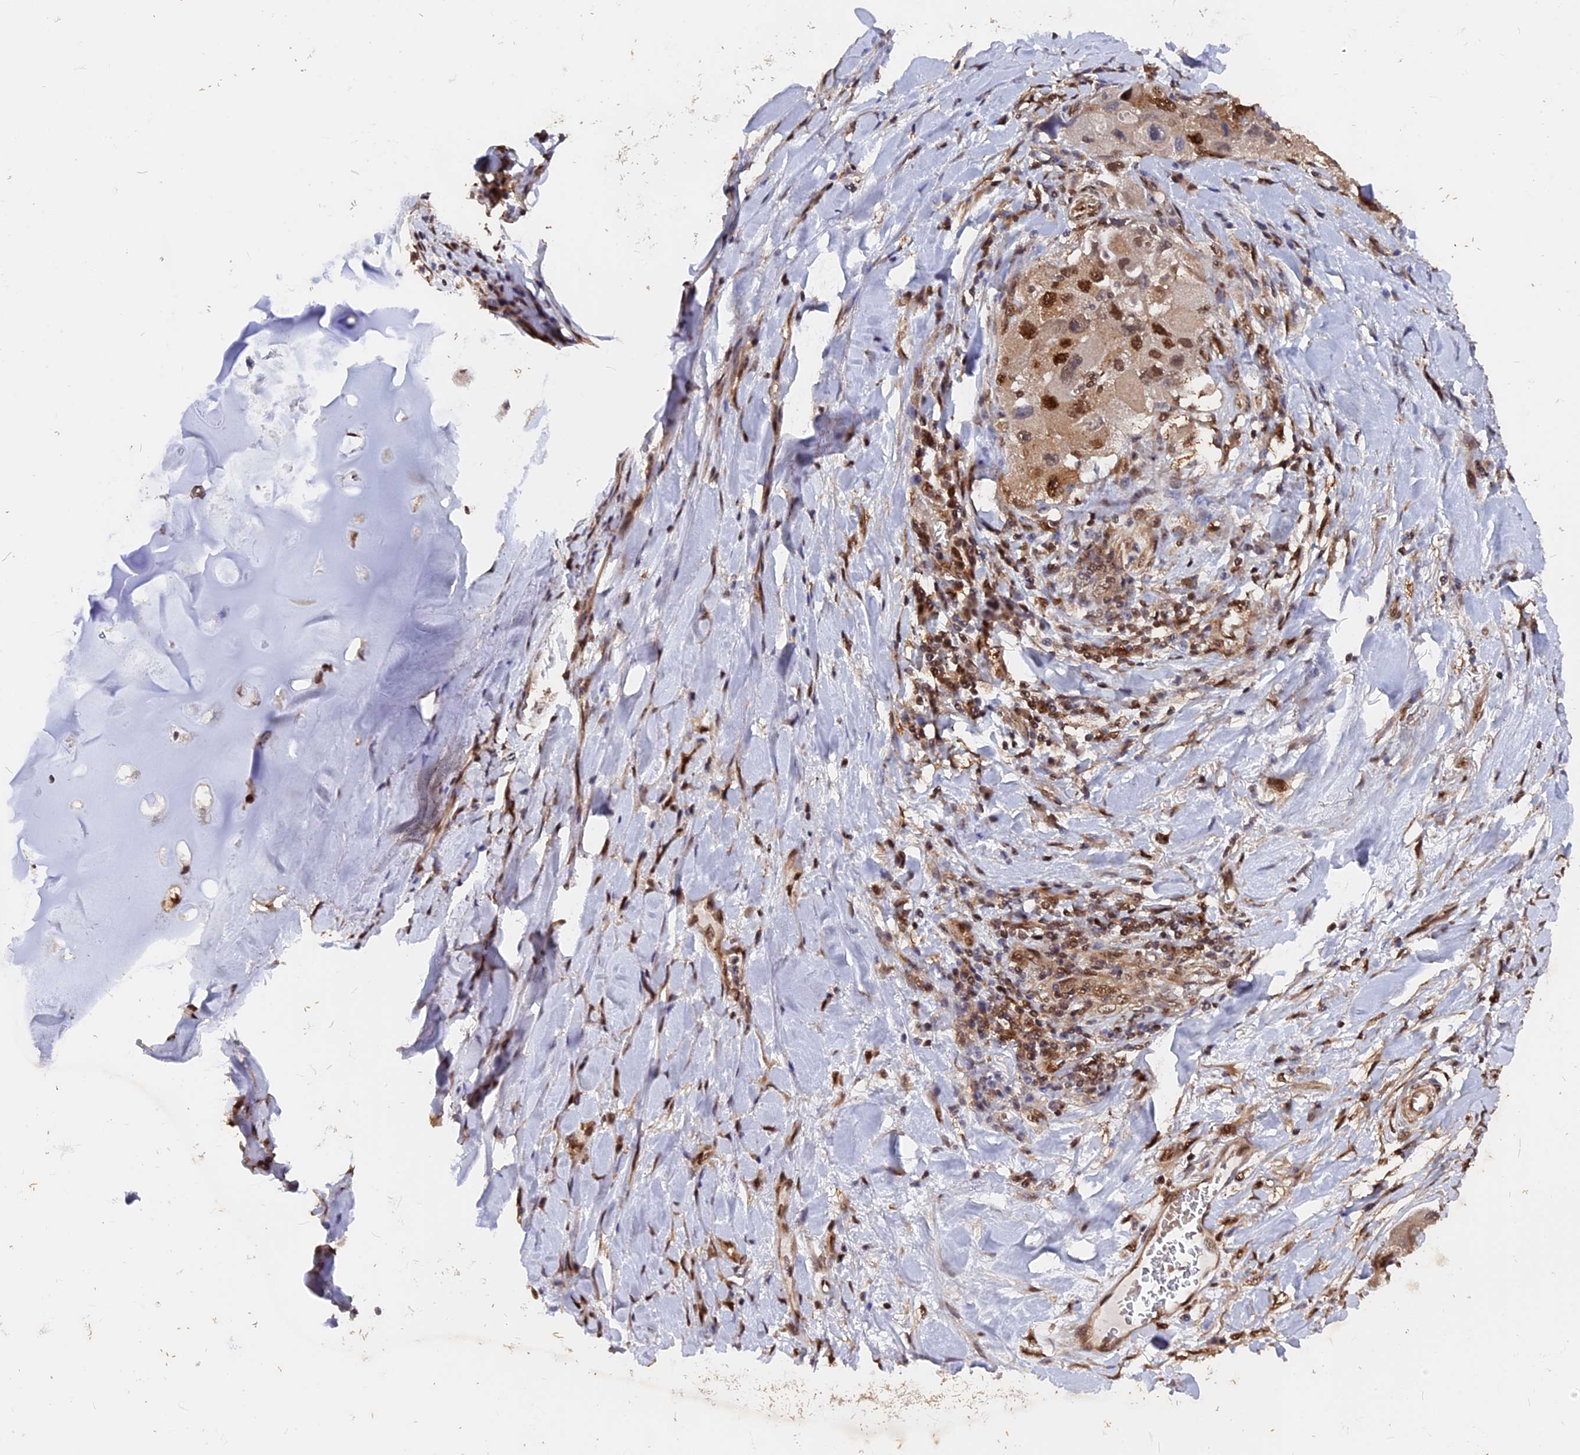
{"staining": {"intensity": "moderate", "quantity": "25%-75%", "location": "nuclear"}, "tissue": "lung cancer", "cell_type": "Tumor cells", "image_type": "cancer", "snomed": [{"axis": "morphology", "description": "Adenocarcinoma, NOS"}, {"axis": "topography", "description": "Lung"}], "caption": "Adenocarcinoma (lung) stained with a brown dye displays moderate nuclear positive staining in about 25%-75% of tumor cells.", "gene": "ADRM1", "patient": {"sex": "female", "age": 54}}